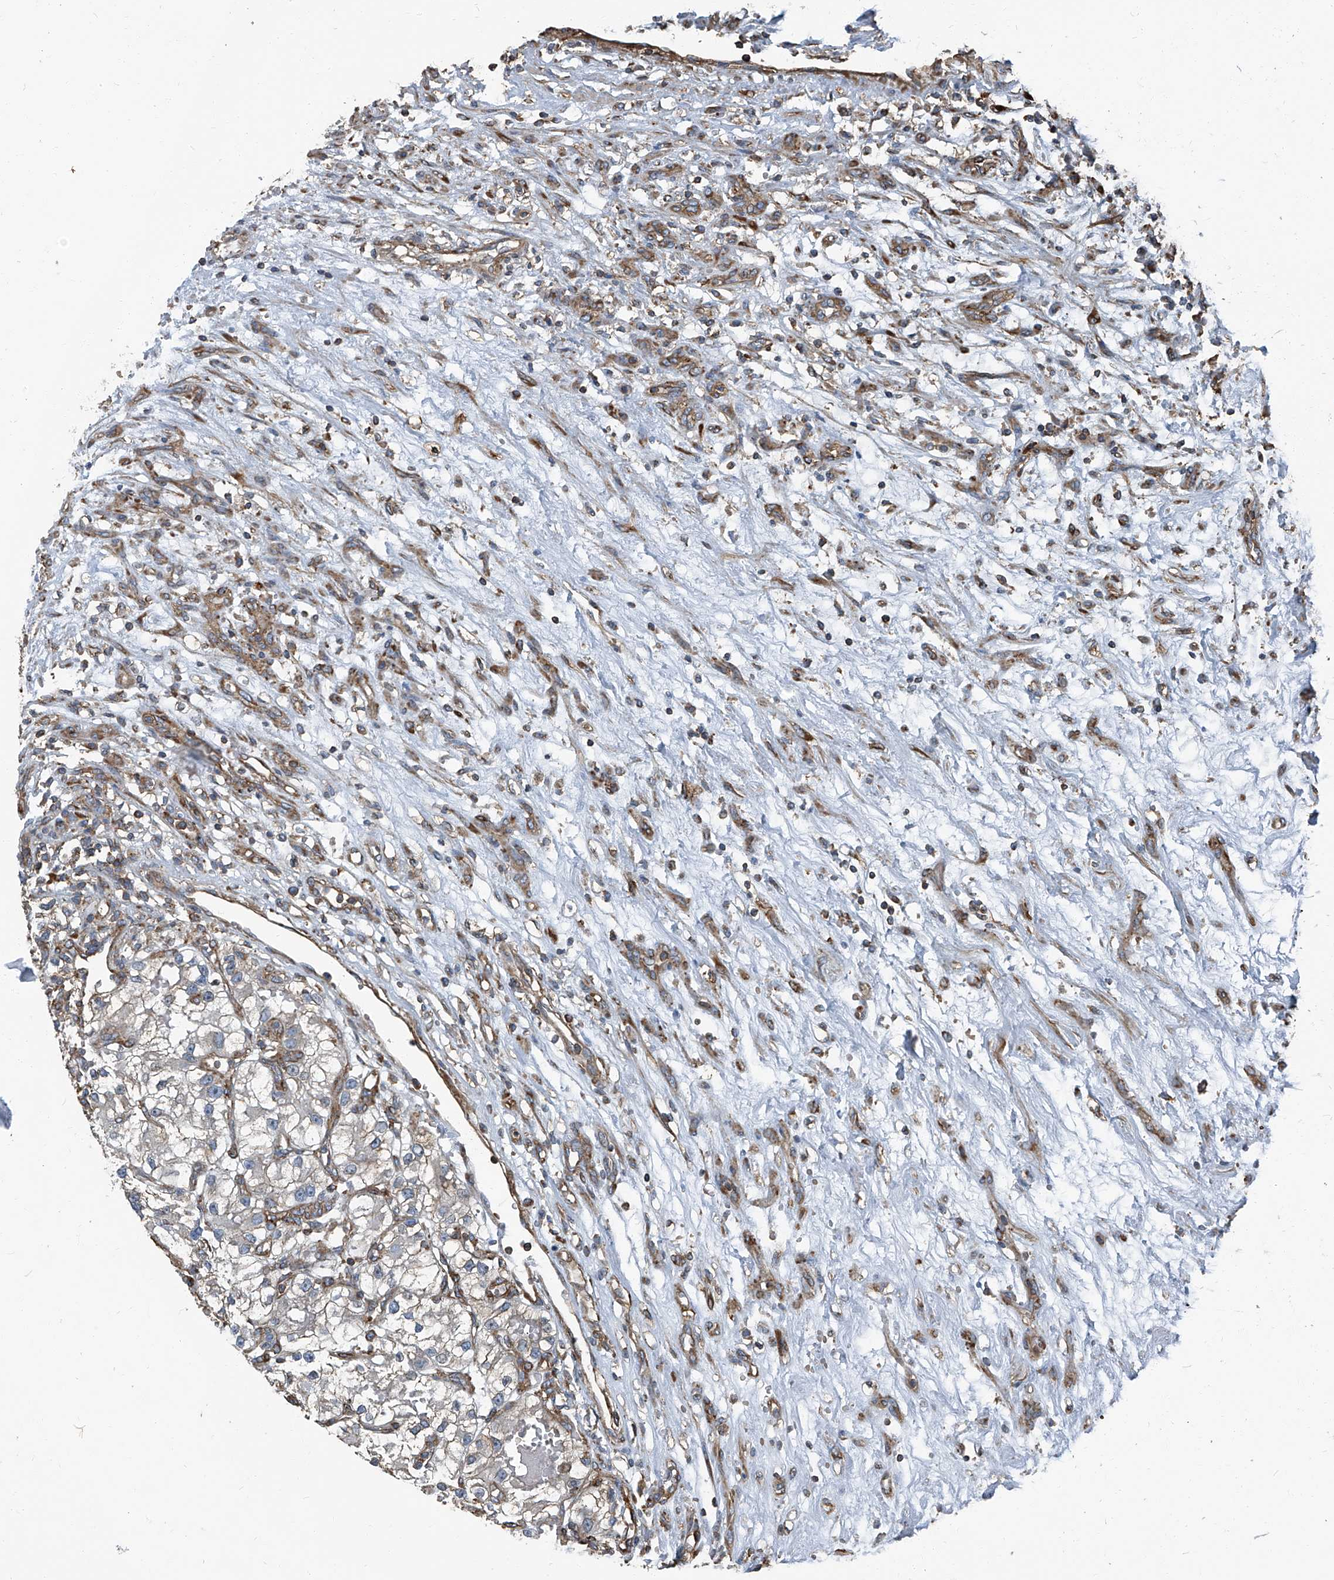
{"staining": {"intensity": "negative", "quantity": "none", "location": "none"}, "tissue": "renal cancer", "cell_type": "Tumor cells", "image_type": "cancer", "snomed": [{"axis": "morphology", "description": "Adenocarcinoma, NOS"}, {"axis": "topography", "description": "Kidney"}], "caption": "A high-resolution photomicrograph shows immunohistochemistry (IHC) staining of renal adenocarcinoma, which shows no significant expression in tumor cells. (Stains: DAB immunohistochemistry with hematoxylin counter stain, Microscopy: brightfield microscopy at high magnification).", "gene": "SEPTIN7", "patient": {"sex": "female", "age": 57}}